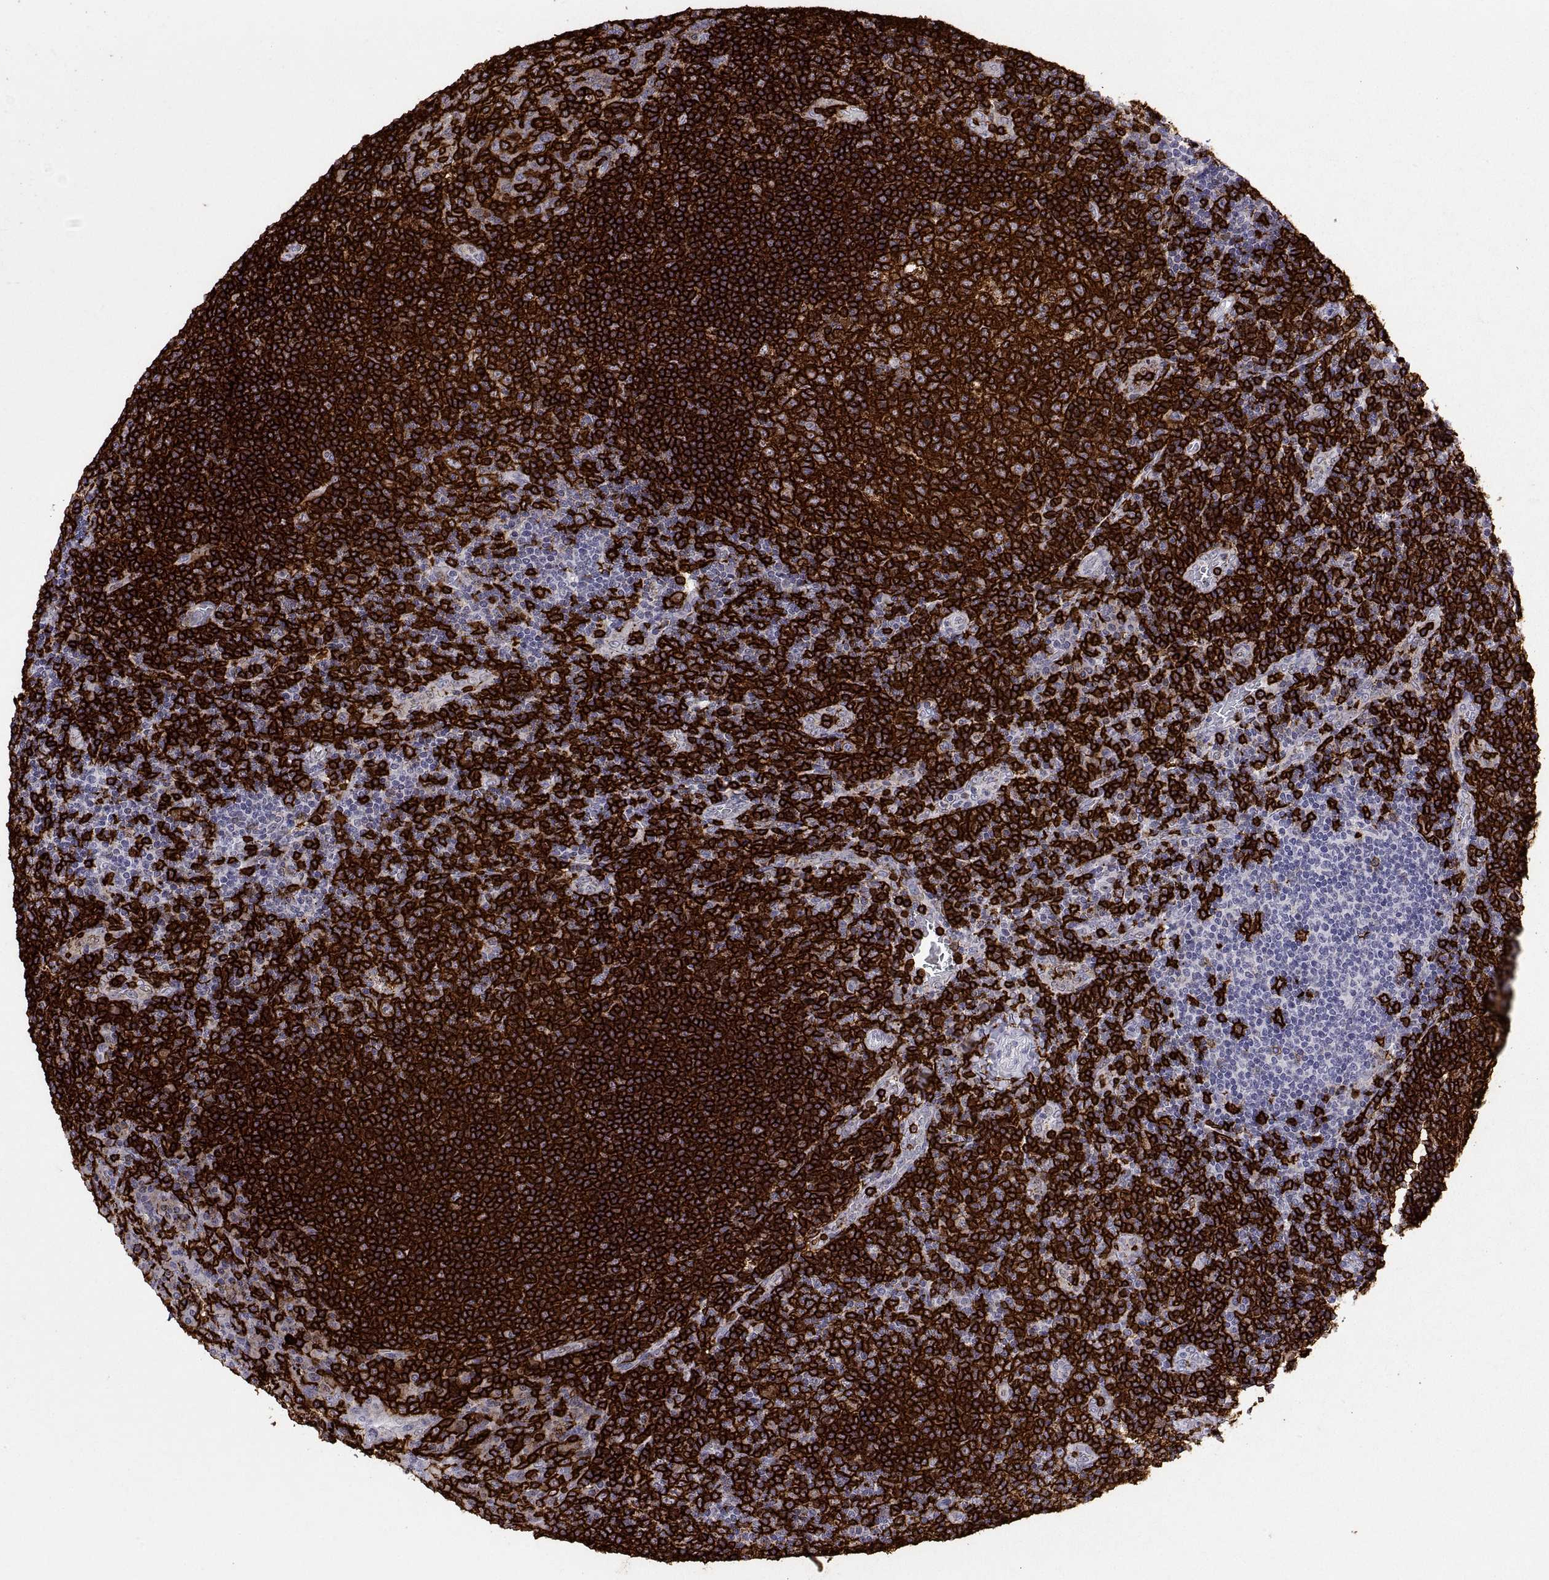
{"staining": {"intensity": "strong", "quantity": ">75%", "location": "cytoplasmic/membranous"}, "tissue": "tonsil", "cell_type": "Germinal center cells", "image_type": "normal", "snomed": [{"axis": "morphology", "description": "Normal tissue, NOS"}, {"axis": "topography", "description": "Tonsil"}], "caption": "Strong cytoplasmic/membranous positivity is identified in about >75% of germinal center cells in normal tonsil. Using DAB (brown) and hematoxylin (blue) stains, captured at high magnification using brightfield microscopy.", "gene": "MS4A1", "patient": {"sex": "male", "age": 17}}